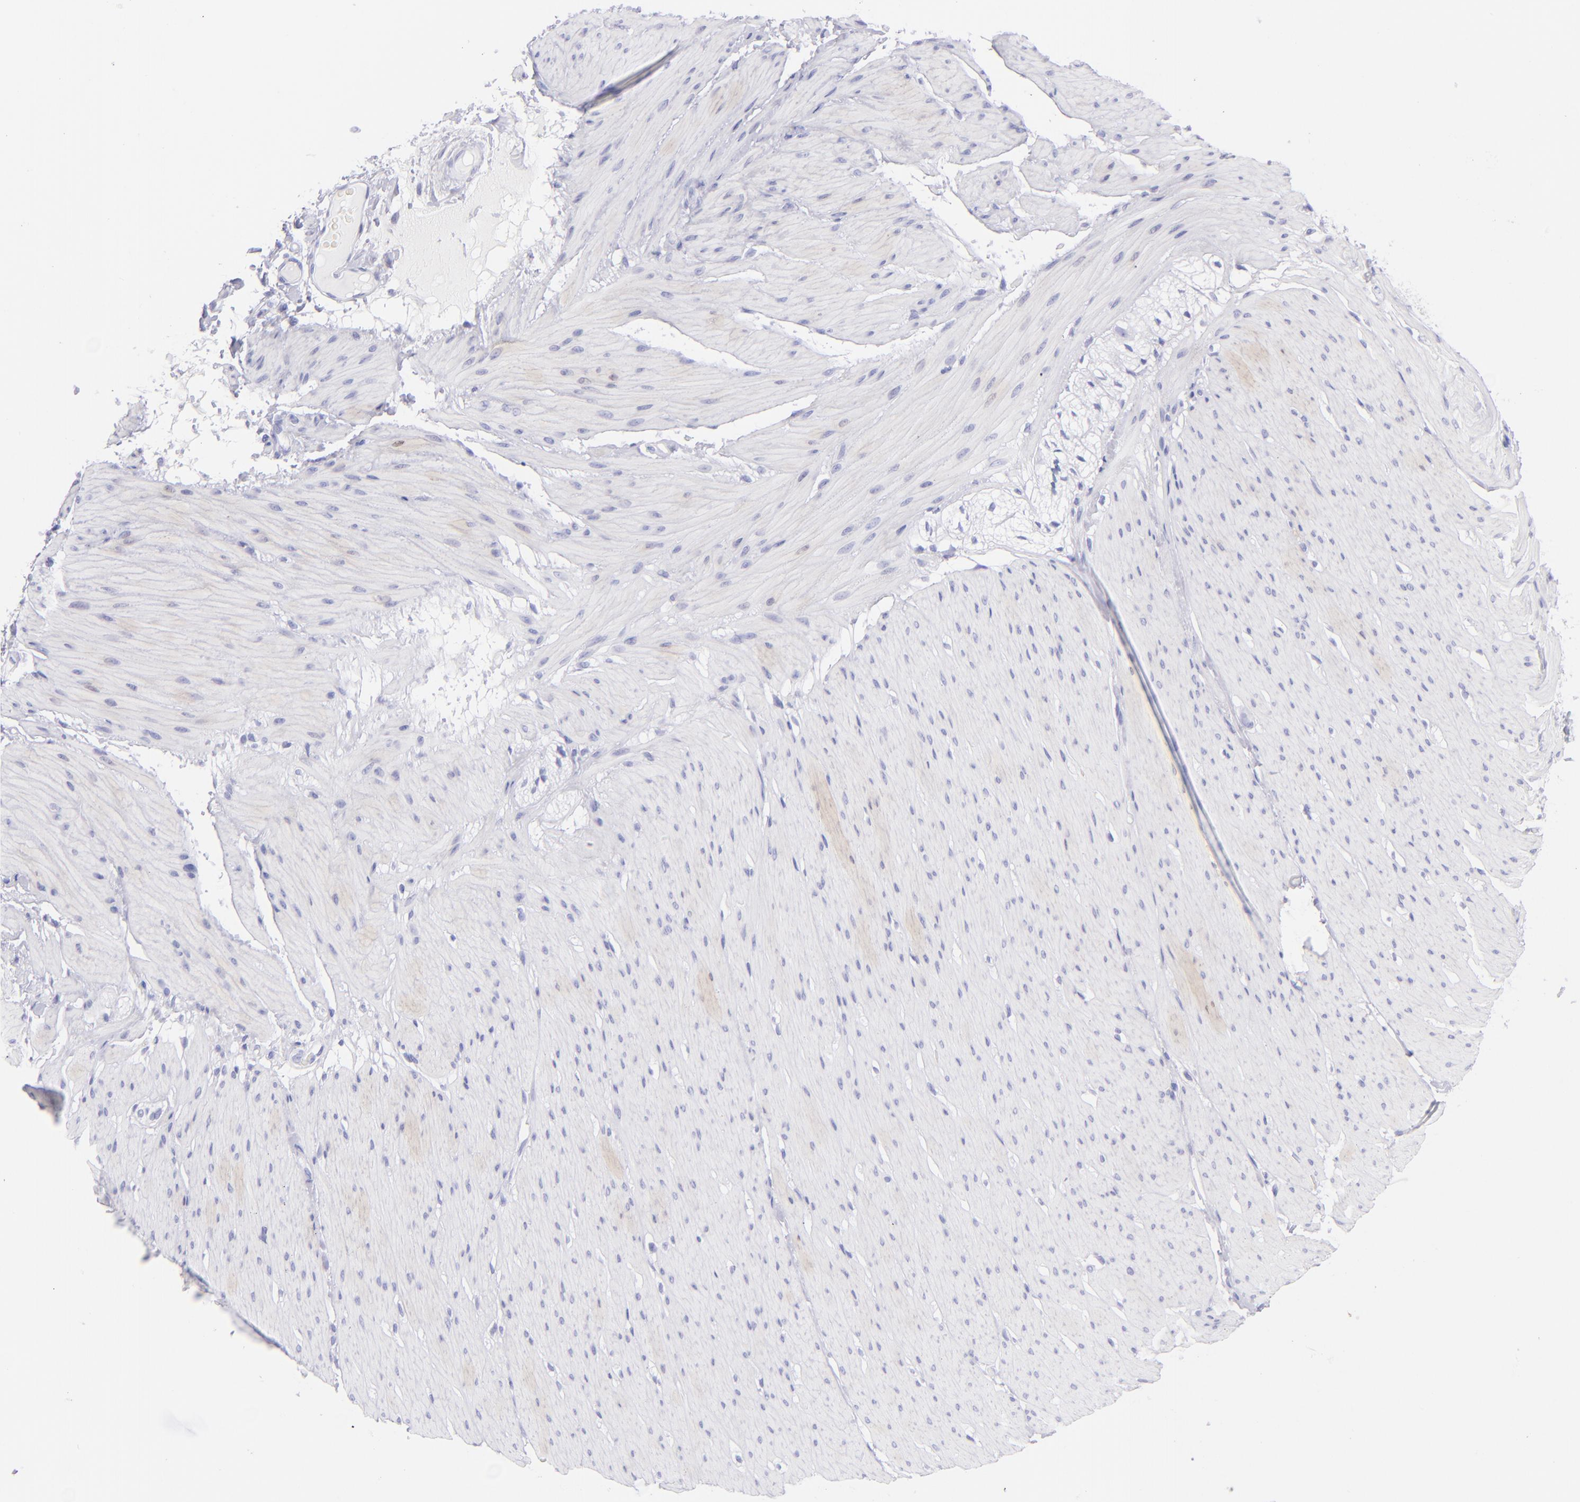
{"staining": {"intensity": "negative", "quantity": "none", "location": "none"}, "tissue": "smooth muscle", "cell_type": "Smooth muscle cells", "image_type": "normal", "snomed": [{"axis": "morphology", "description": "Normal tissue, NOS"}, {"axis": "topography", "description": "Smooth muscle"}, {"axis": "topography", "description": "Colon"}], "caption": "IHC micrograph of normal smooth muscle: human smooth muscle stained with DAB (3,3'-diaminobenzidine) demonstrates no significant protein staining in smooth muscle cells. The staining was performed using DAB (3,3'-diaminobenzidine) to visualize the protein expression in brown, while the nuclei were stained in blue with hematoxylin (Magnification: 20x).", "gene": "CD72", "patient": {"sex": "male", "age": 67}}